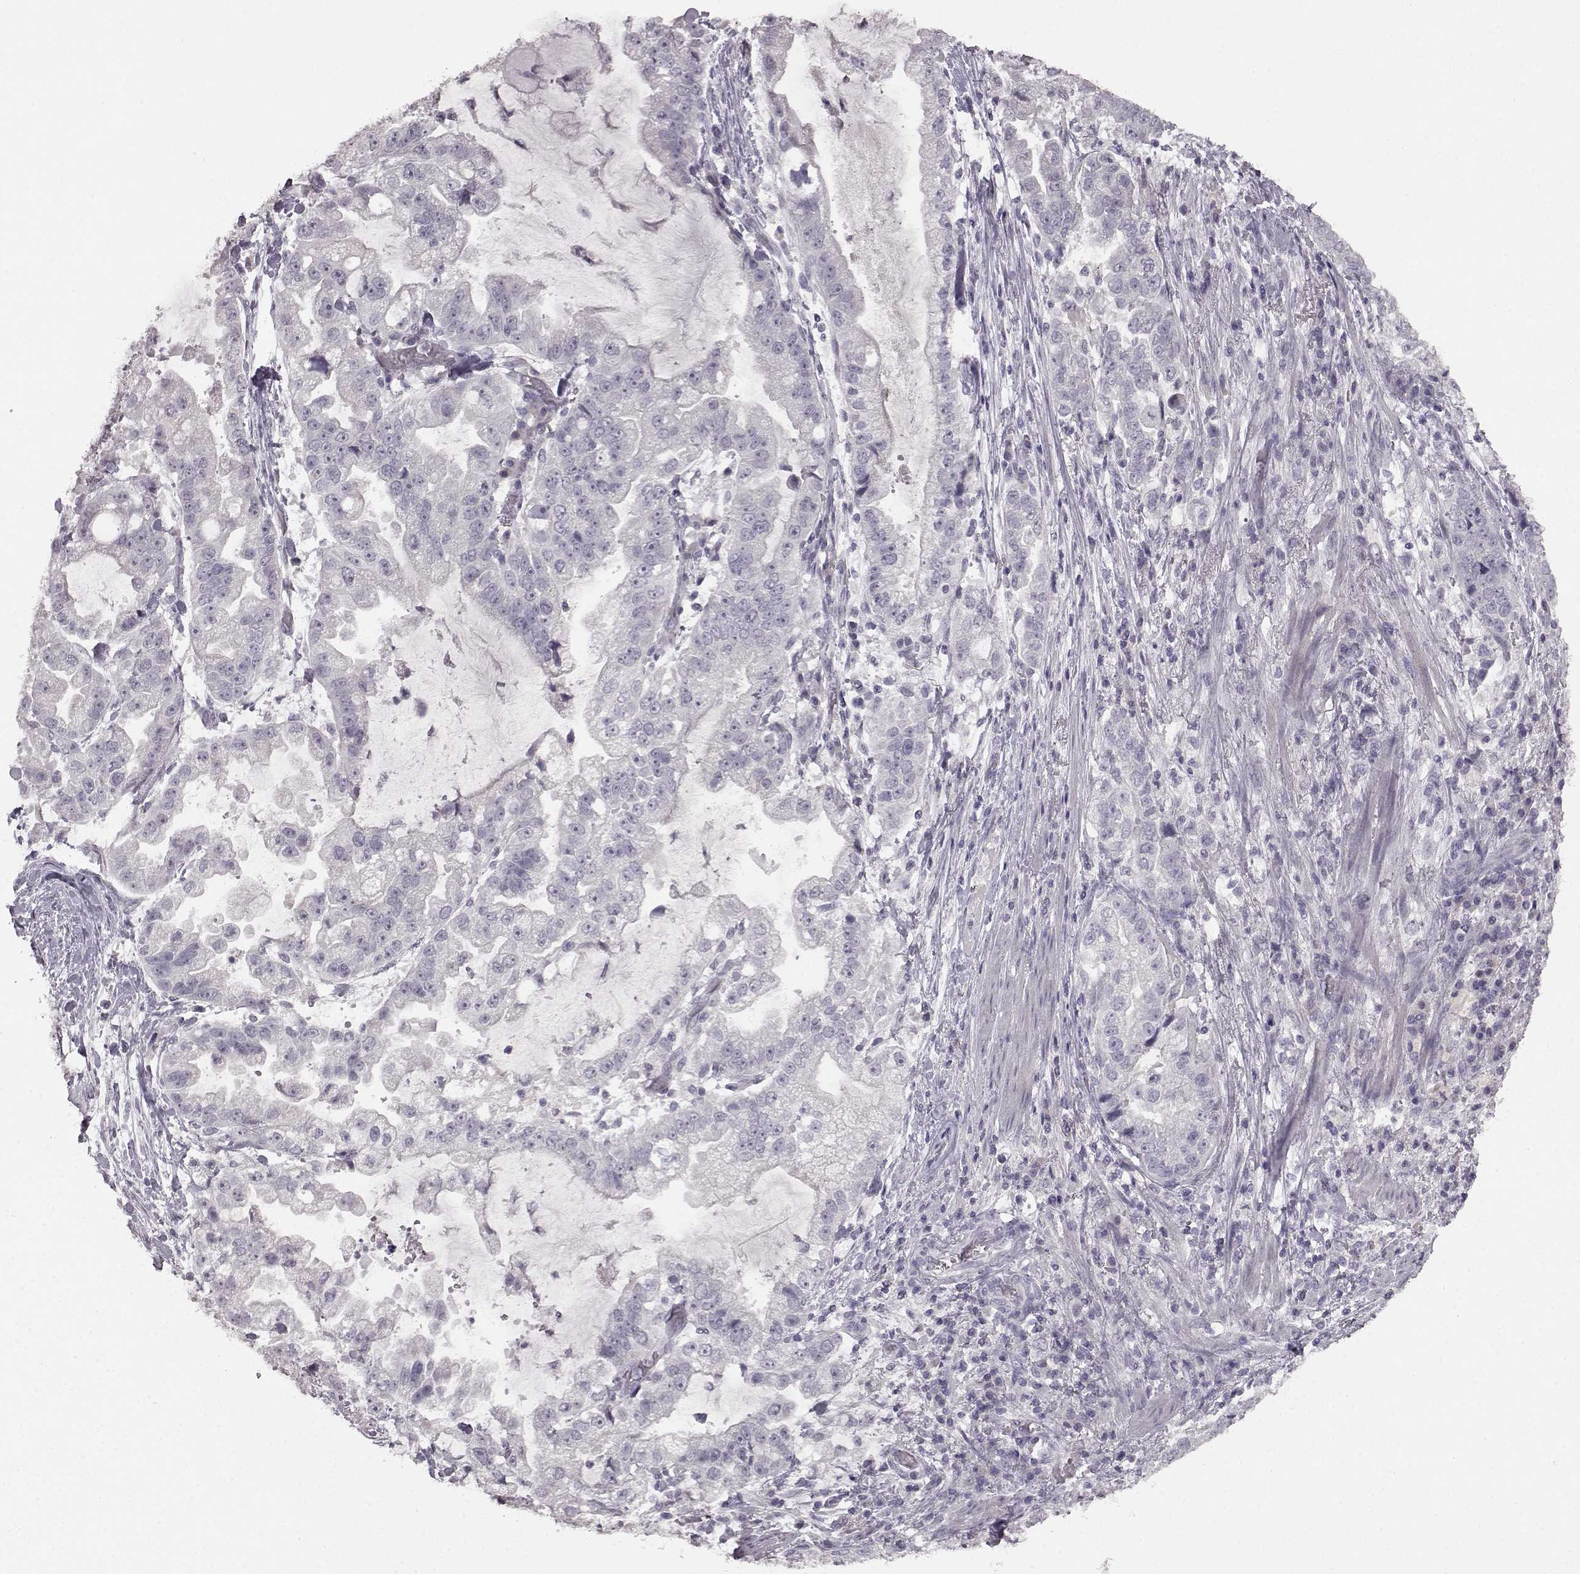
{"staining": {"intensity": "negative", "quantity": "none", "location": "none"}, "tissue": "stomach cancer", "cell_type": "Tumor cells", "image_type": "cancer", "snomed": [{"axis": "morphology", "description": "Adenocarcinoma, NOS"}, {"axis": "topography", "description": "Stomach"}], "caption": "IHC of human stomach adenocarcinoma exhibits no staining in tumor cells.", "gene": "LHB", "patient": {"sex": "male", "age": 59}}